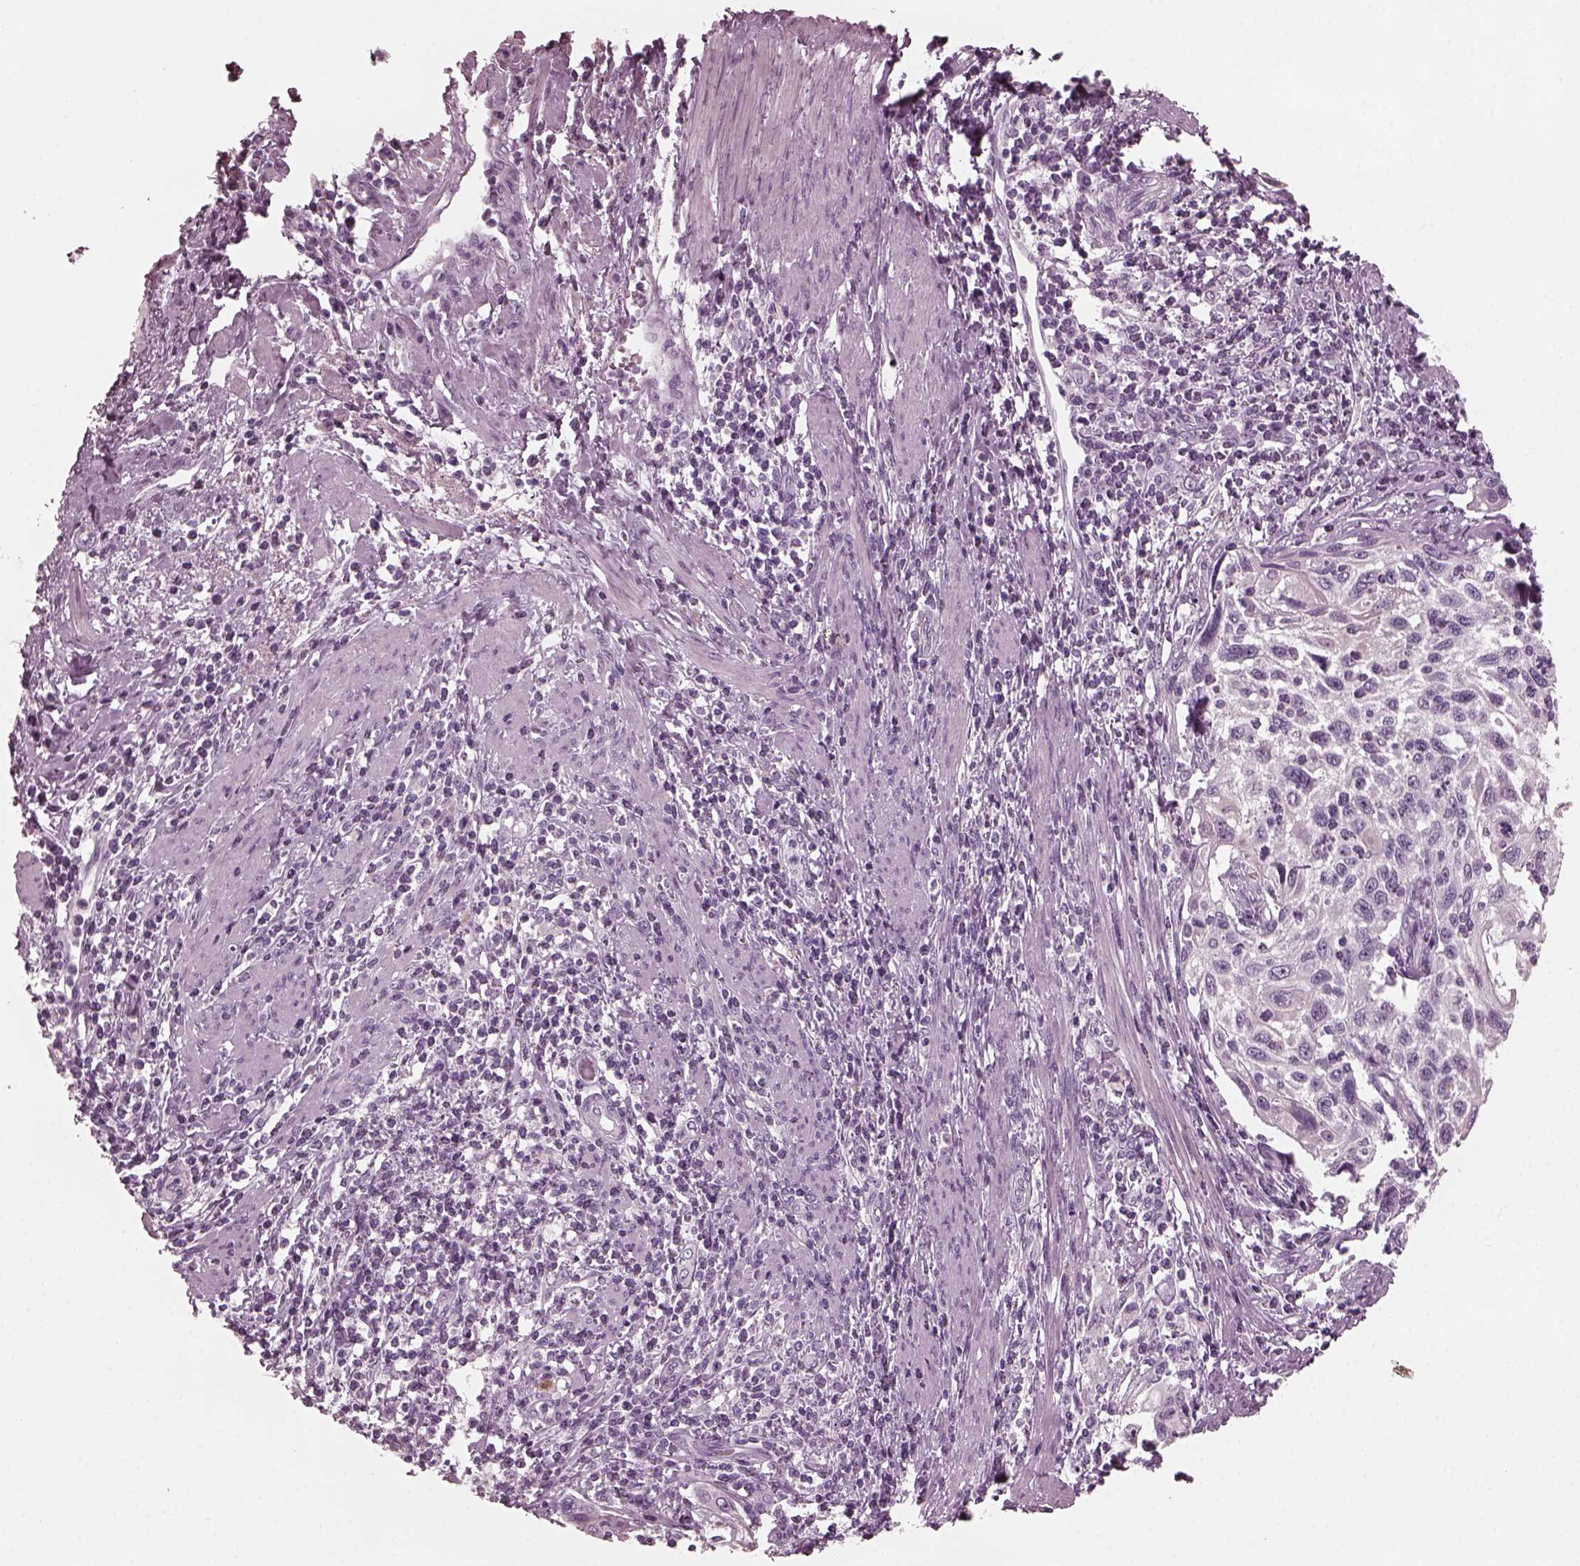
{"staining": {"intensity": "negative", "quantity": "none", "location": "none"}, "tissue": "cervical cancer", "cell_type": "Tumor cells", "image_type": "cancer", "snomed": [{"axis": "morphology", "description": "Squamous cell carcinoma, NOS"}, {"axis": "topography", "description": "Cervix"}], "caption": "IHC of human squamous cell carcinoma (cervical) shows no expression in tumor cells. (Brightfield microscopy of DAB (3,3'-diaminobenzidine) immunohistochemistry (IHC) at high magnification).", "gene": "GRM6", "patient": {"sex": "female", "age": 70}}